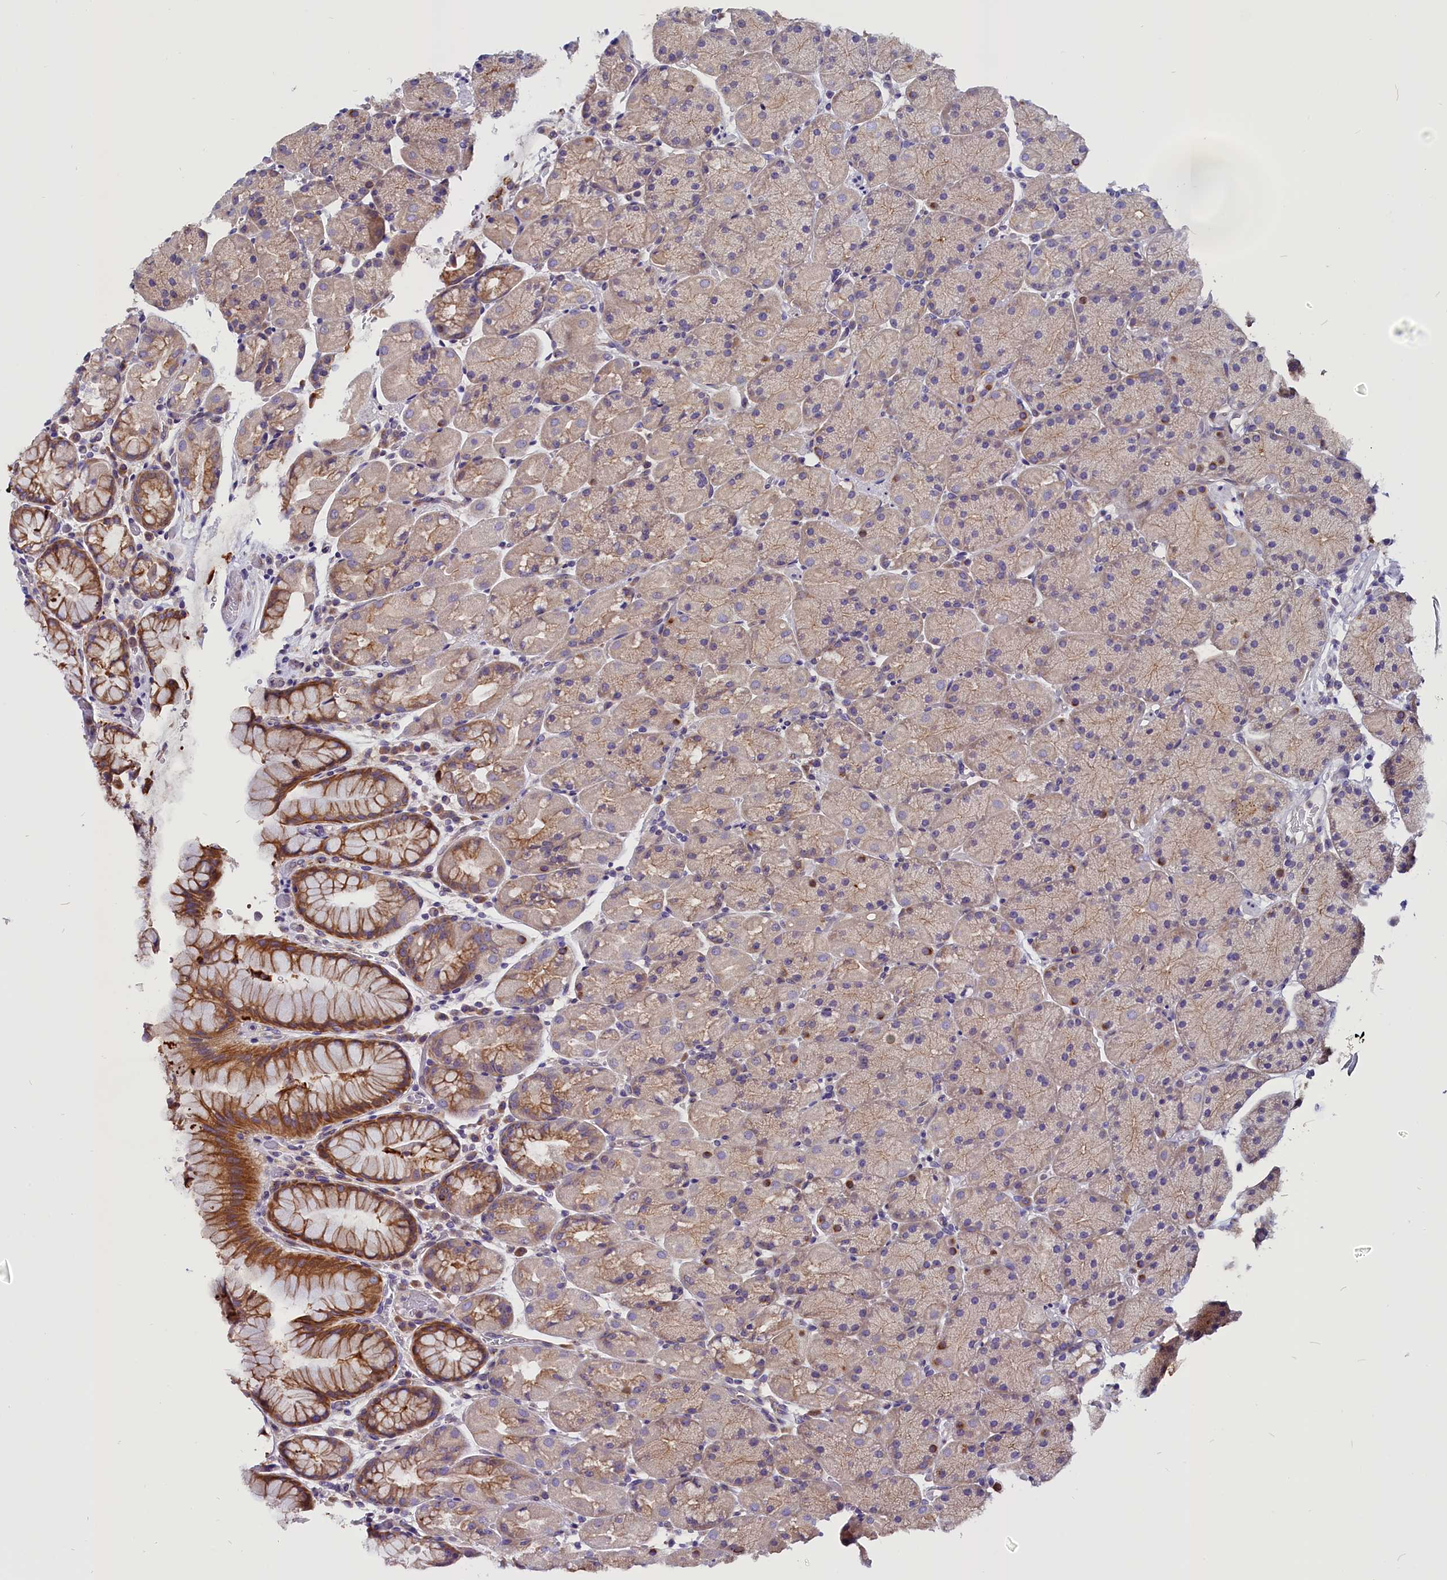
{"staining": {"intensity": "moderate", "quantity": "<25%", "location": "cytoplasmic/membranous"}, "tissue": "stomach", "cell_type": "Glandular cells", "image_type": "normal", "snomed": [{"axis": "morphology", "description": "Normal tissue, NOS"}, {"axis": "topography", "description": "Stomach, upper"}, {"axis": "topography", "description": "Stomach, lower"}], "caption": "Immunohistochemical staining of benign stomach shows moderate cytoplasmic/membranous protein positivity in approximately <25% of glandular cells.", "gene": "CEP170", "patient": {"sex": "male", "age": 67}}